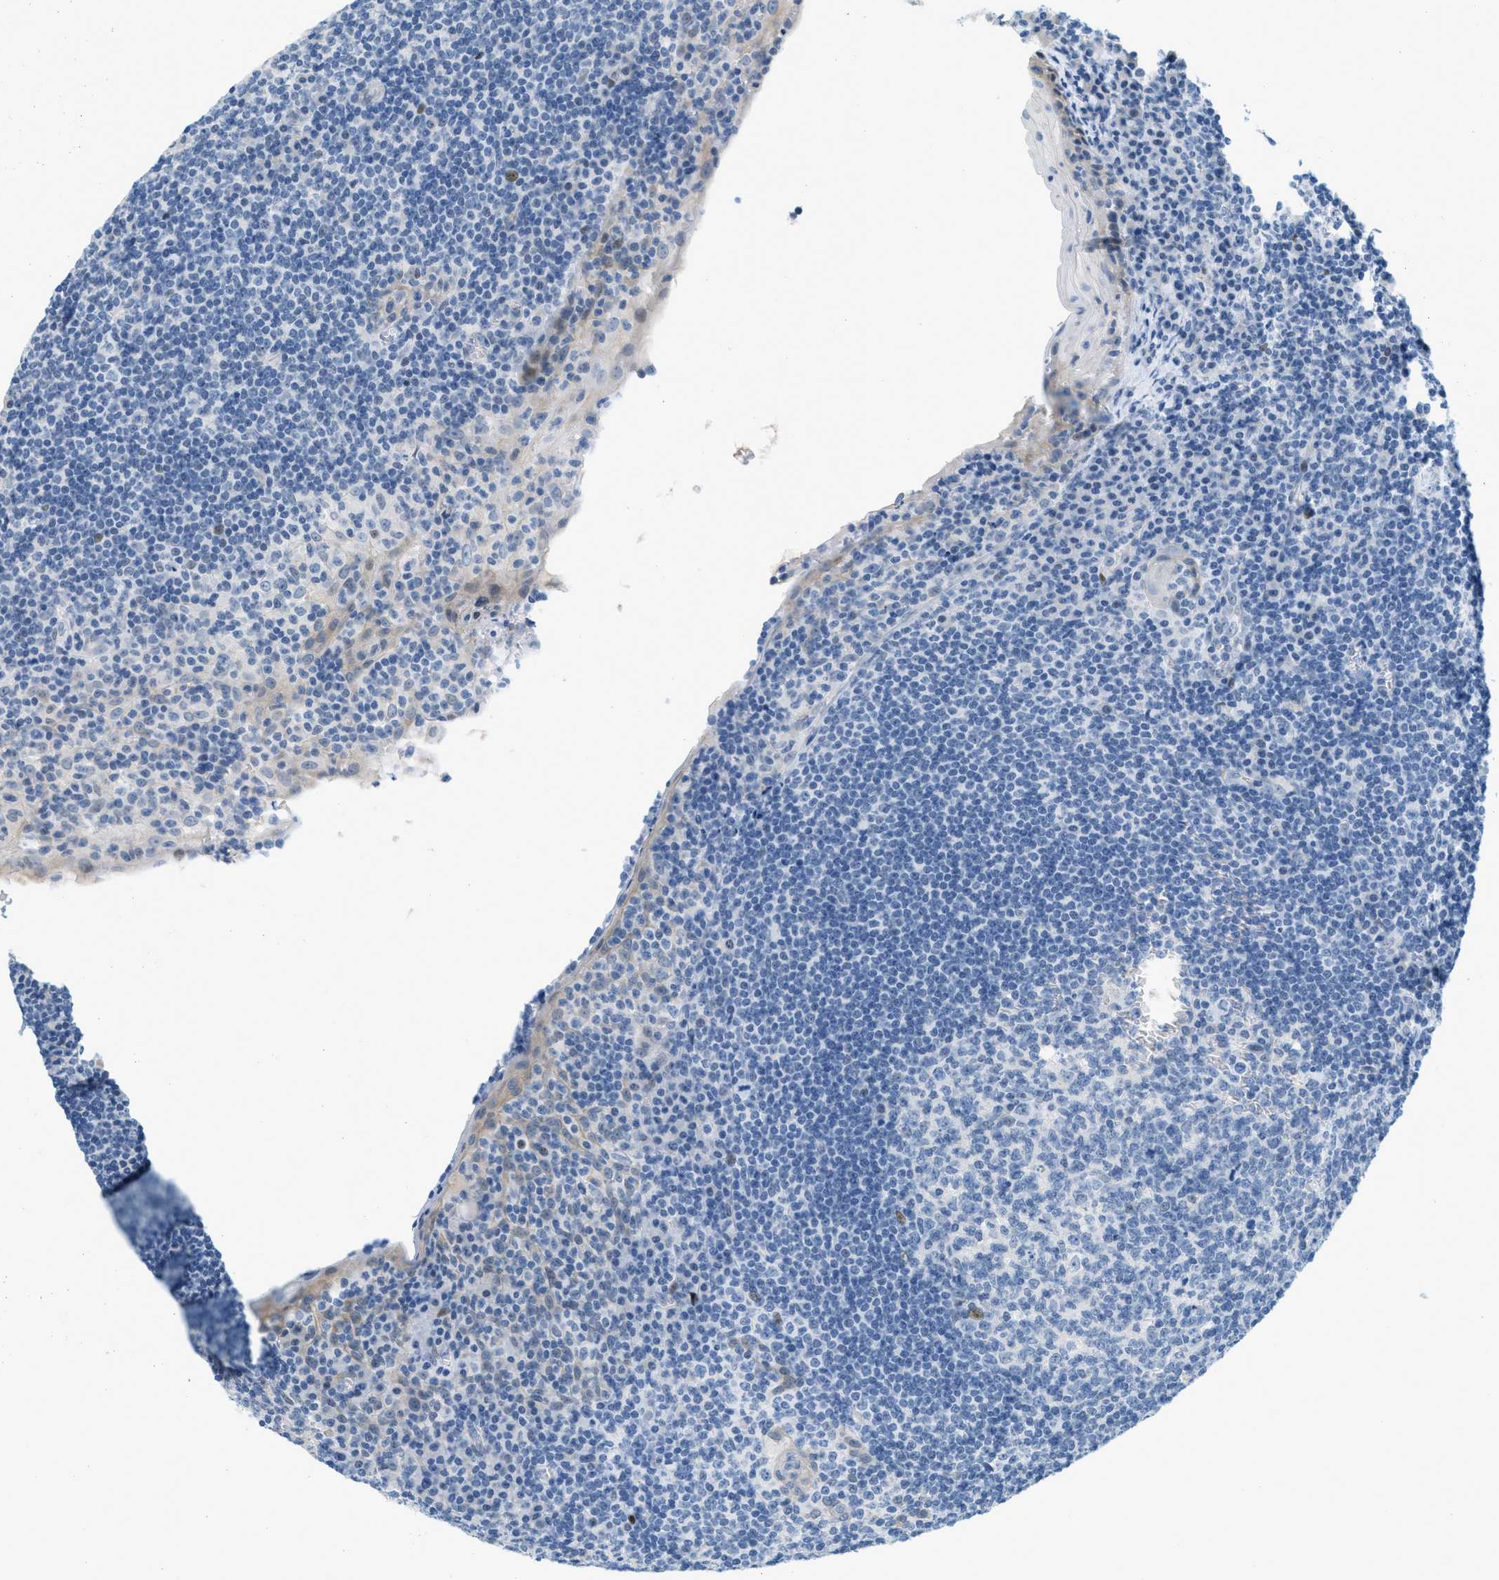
{"staining": {"intensity": "negative", "quantity": "none", "location": "none"}, "tissue": "tonsil", "cell_type": "Germinal center cells", "image_type": "normal", "snomed": [{"axis": "morphology", "description": "Normal tissue, NOS"}, {"axis": "topography", "description": "Tonsil"}], "caption": "IHC micrograph of normal tonsil stained for a protein (brown), which reveals no staining in germinal center cells. (DAB (3,3'-diaminobenzidine) immunohistochemistry with hematoxylin counter stain).", "gene": "CYP4X1", "patient": {"sex": "male", "age": 37}}